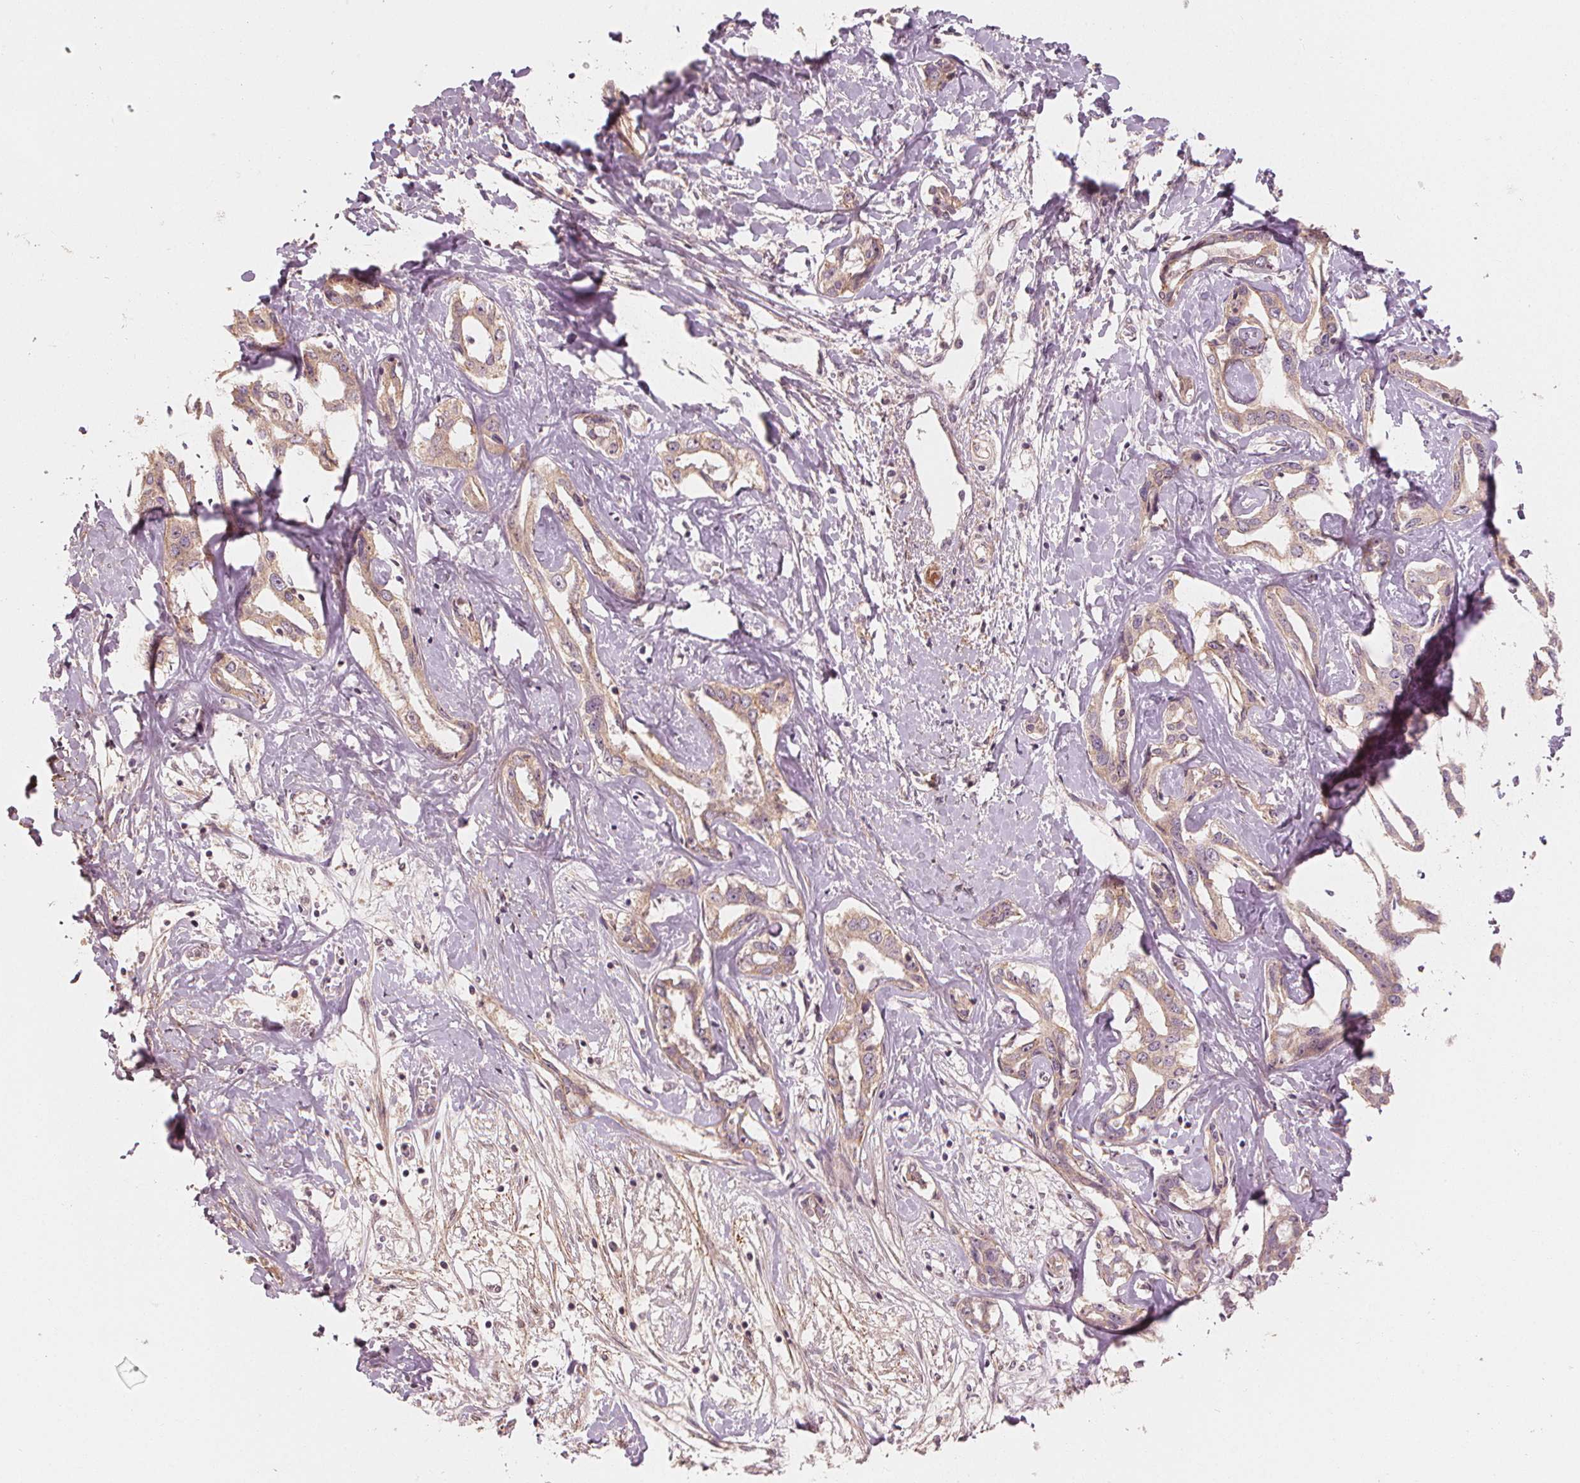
{"staining": {"intensity": "weak", "quantity": ">75%", "location": "cytoplasmic/membranous"}, "tissue": "liver cancer", "cell_type": "Tumor cells", "image_type": "cancer", "snomed": [{"axis": "morphology", "description": "Cholangiocarcinoma"}, {"axis": "topography", "description": "Liver"}], "caption": "Liver cancer was stained to show a protein in brown. There is low levels of weak cytoplasmic/membranous staining in approximately >75% of tumor cells.", "gene": "CLBA1", "patient": {"sex": "male", "age": 59}}